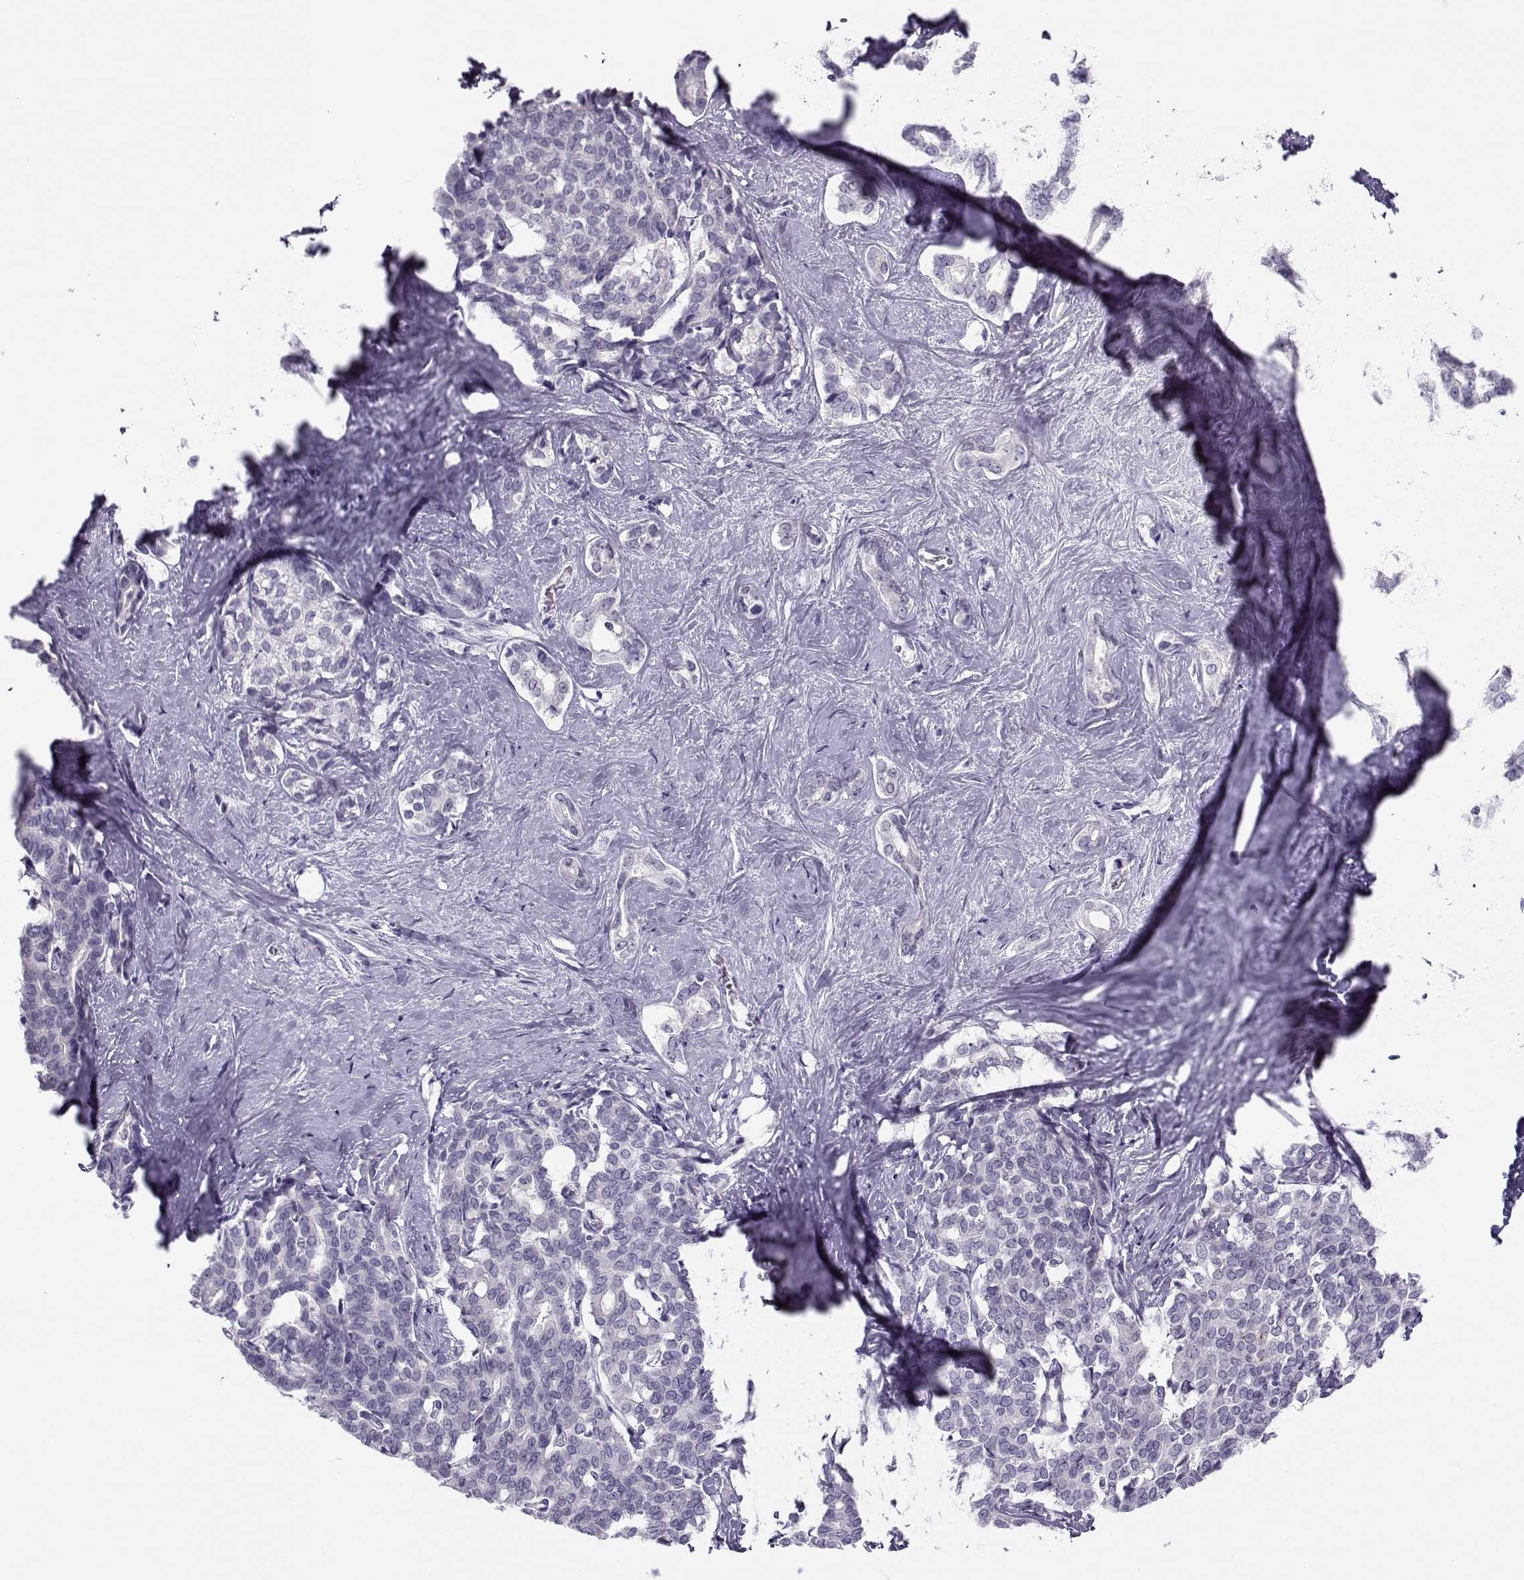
{"staining": {"intensity": "negative", "quantity": "none", "location": "none"}, "tissue": "liver cancer", "cell_type": "Tumor cells", "image_type": "cancer", "snomed": [{"axis": "morphology", "description": "Cholangiocarcinoma"}, {"axis": "topography", "description": "Liver"}], "caption": "High magnification brightfield microscopy of liver cancer stained with DAB (brown) and counterstained with hematoxylin (blue): tumor cells show no significant staining. (DAB immunohistochemistry visualized using brightfield microscopy, high magnification).", "gene": "CFAP77", "patient": {"sex": "female", "age": 47}}